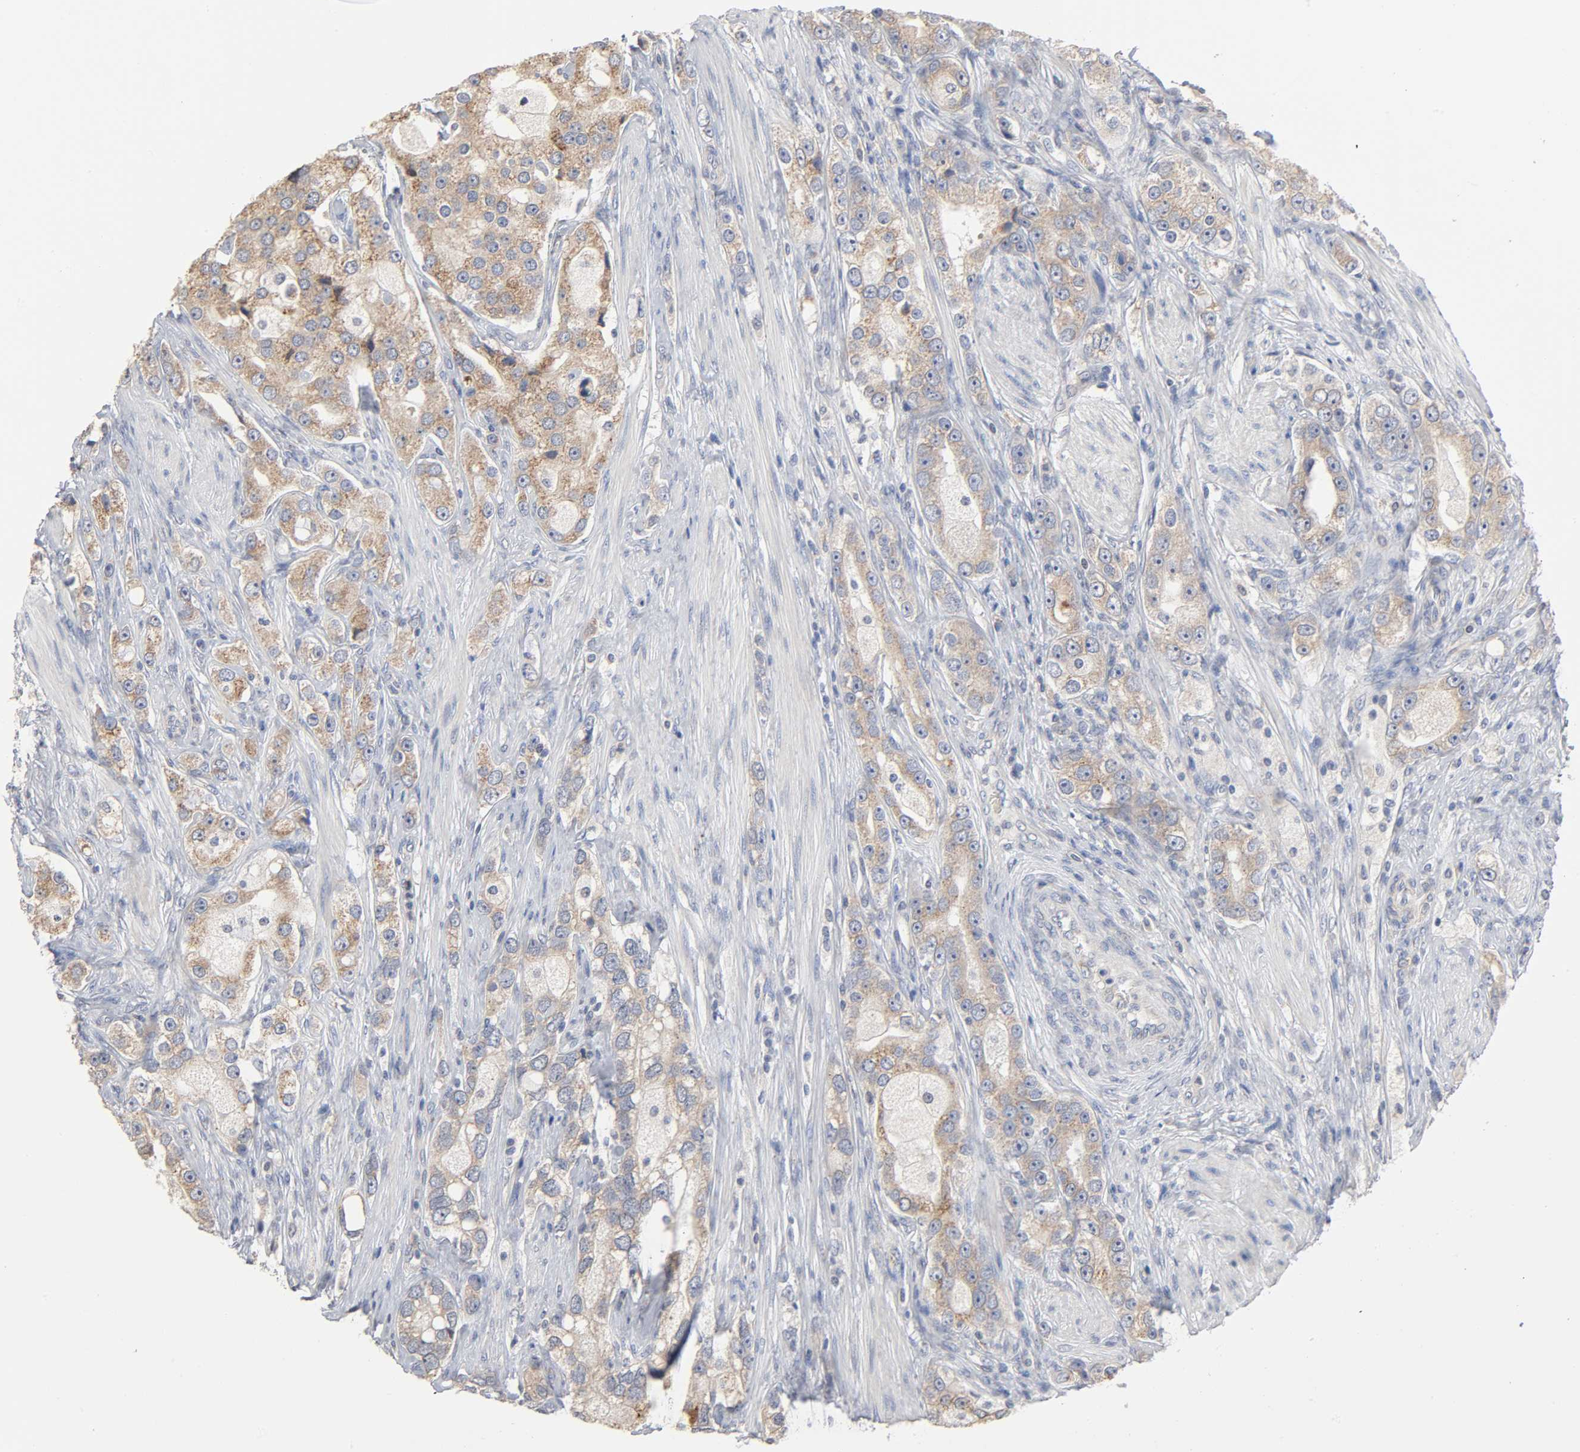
{"staining": {"intensity": "moderate", "quantity": ">75%", "location": "cytoplasmic/membranous"}, "tissue": "prostate cancer", "cell_type": "Tumor cells", "image_type": "cancer", "snomed": [{"axis": "morphology", "description": "Adenocarcinoma, High grade"}, {"axis": "topography", "description": "Prostate"}], "caption": "Immunohistochemical staining of prostate adenocarcinoma (high-grade) reveals moderate cytoplasmic/membranous protein staining in approximately >75% of tumor cells.", "gene": "AK7", "patient": {"sex": "male", "age": 63}}